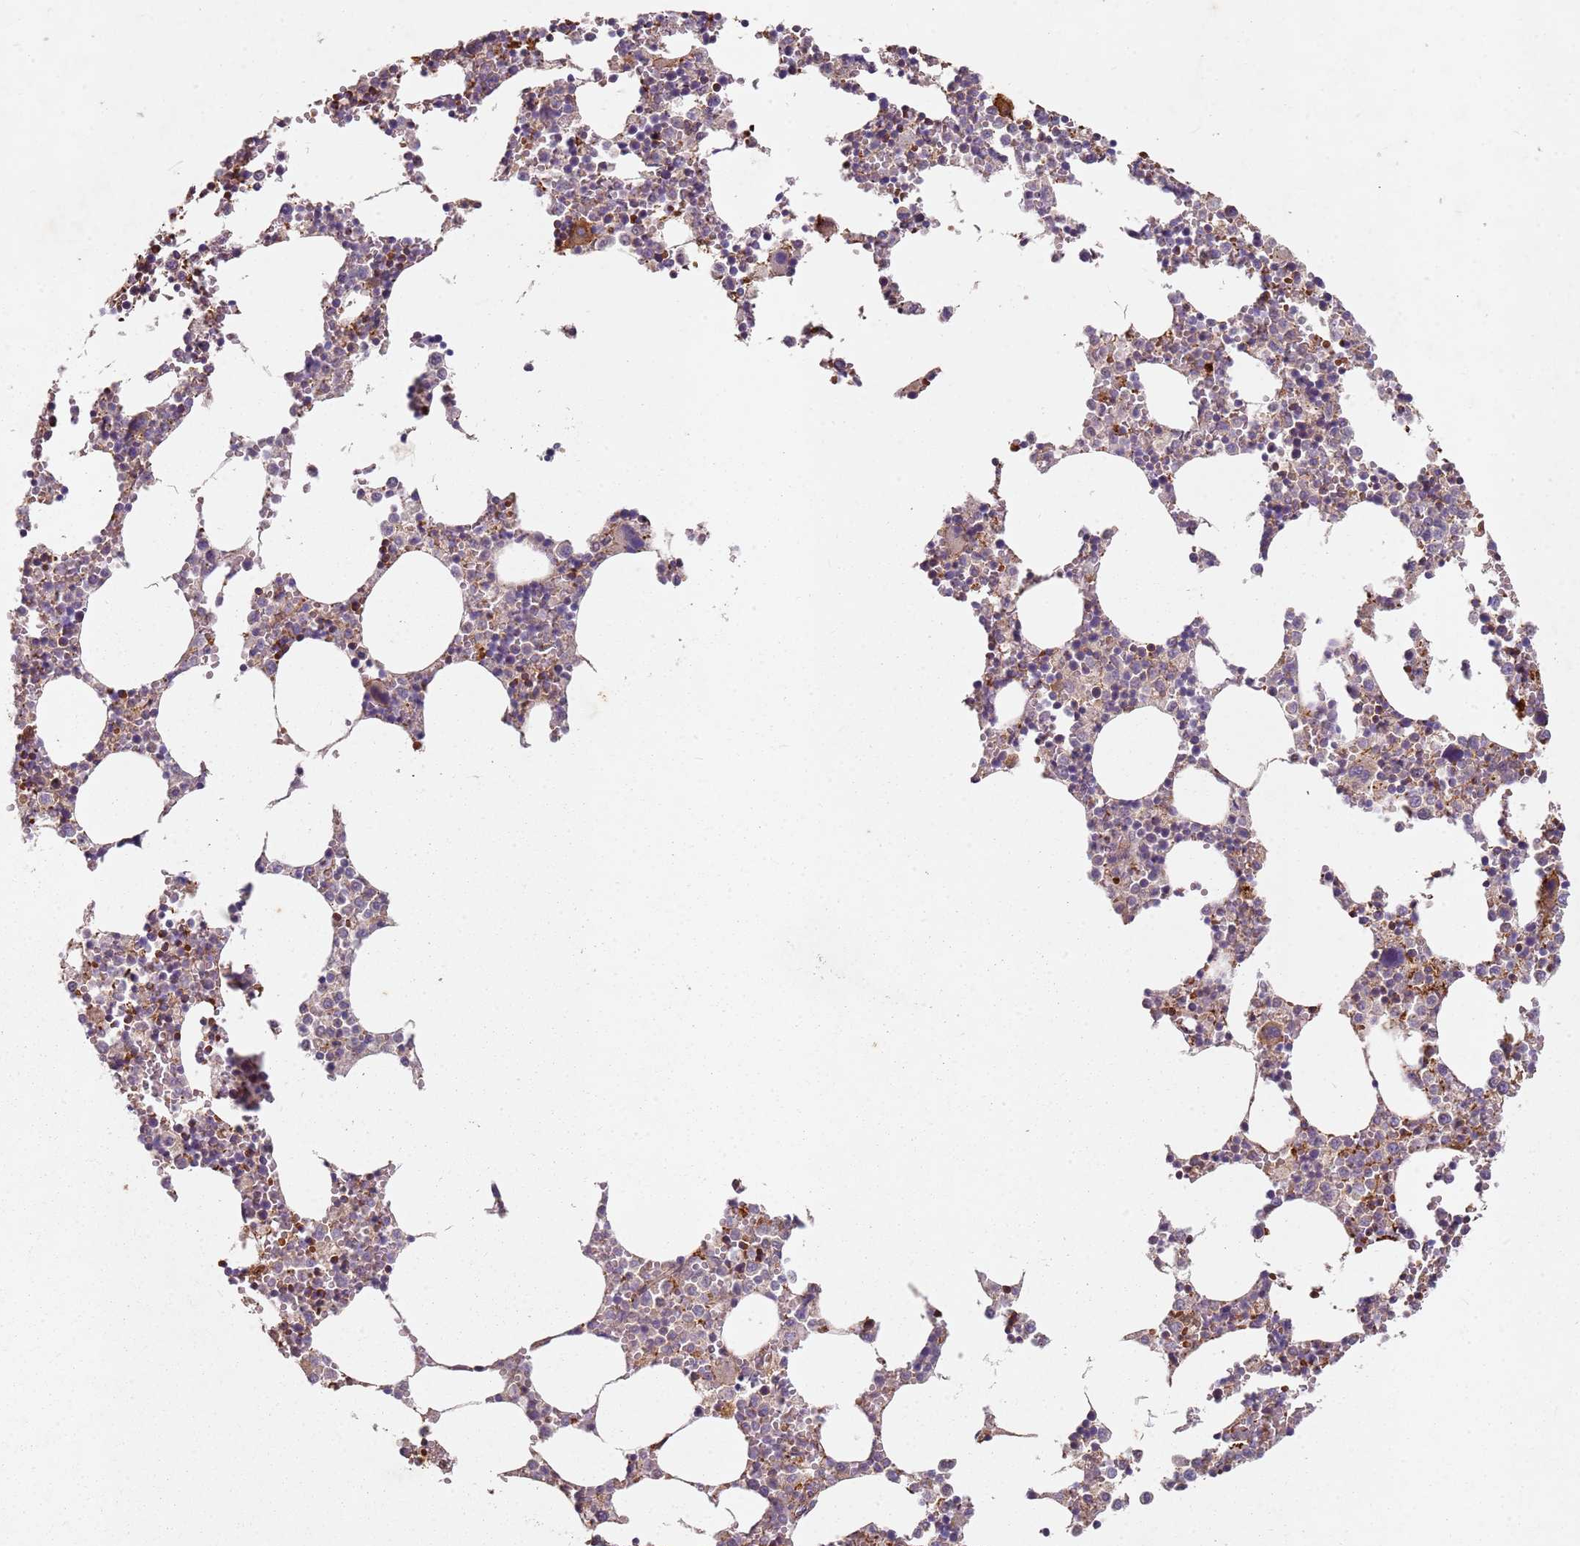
{"staining": {"intensity": "strong", "quantity": "25%-75%", "location": "cytoplasmic/membranous"}, "tissue": "bone marrow", "cell_type": "Hematopoietic cells", "image_type": "normal", "snomed": [{"axis": "morphology", "description": "Normal tissue, NOS"}, {"axis": "topography", "description": "Bone marrow"}], "caption": "Protein expression analysis of benign human bone marrow reveals strong cytoplasmic/membranous positivity in approximately 25%-75% of hematopoietic cells.", "gene": "C2CD4B", "patient": {"sex": "female", "age": 64}}